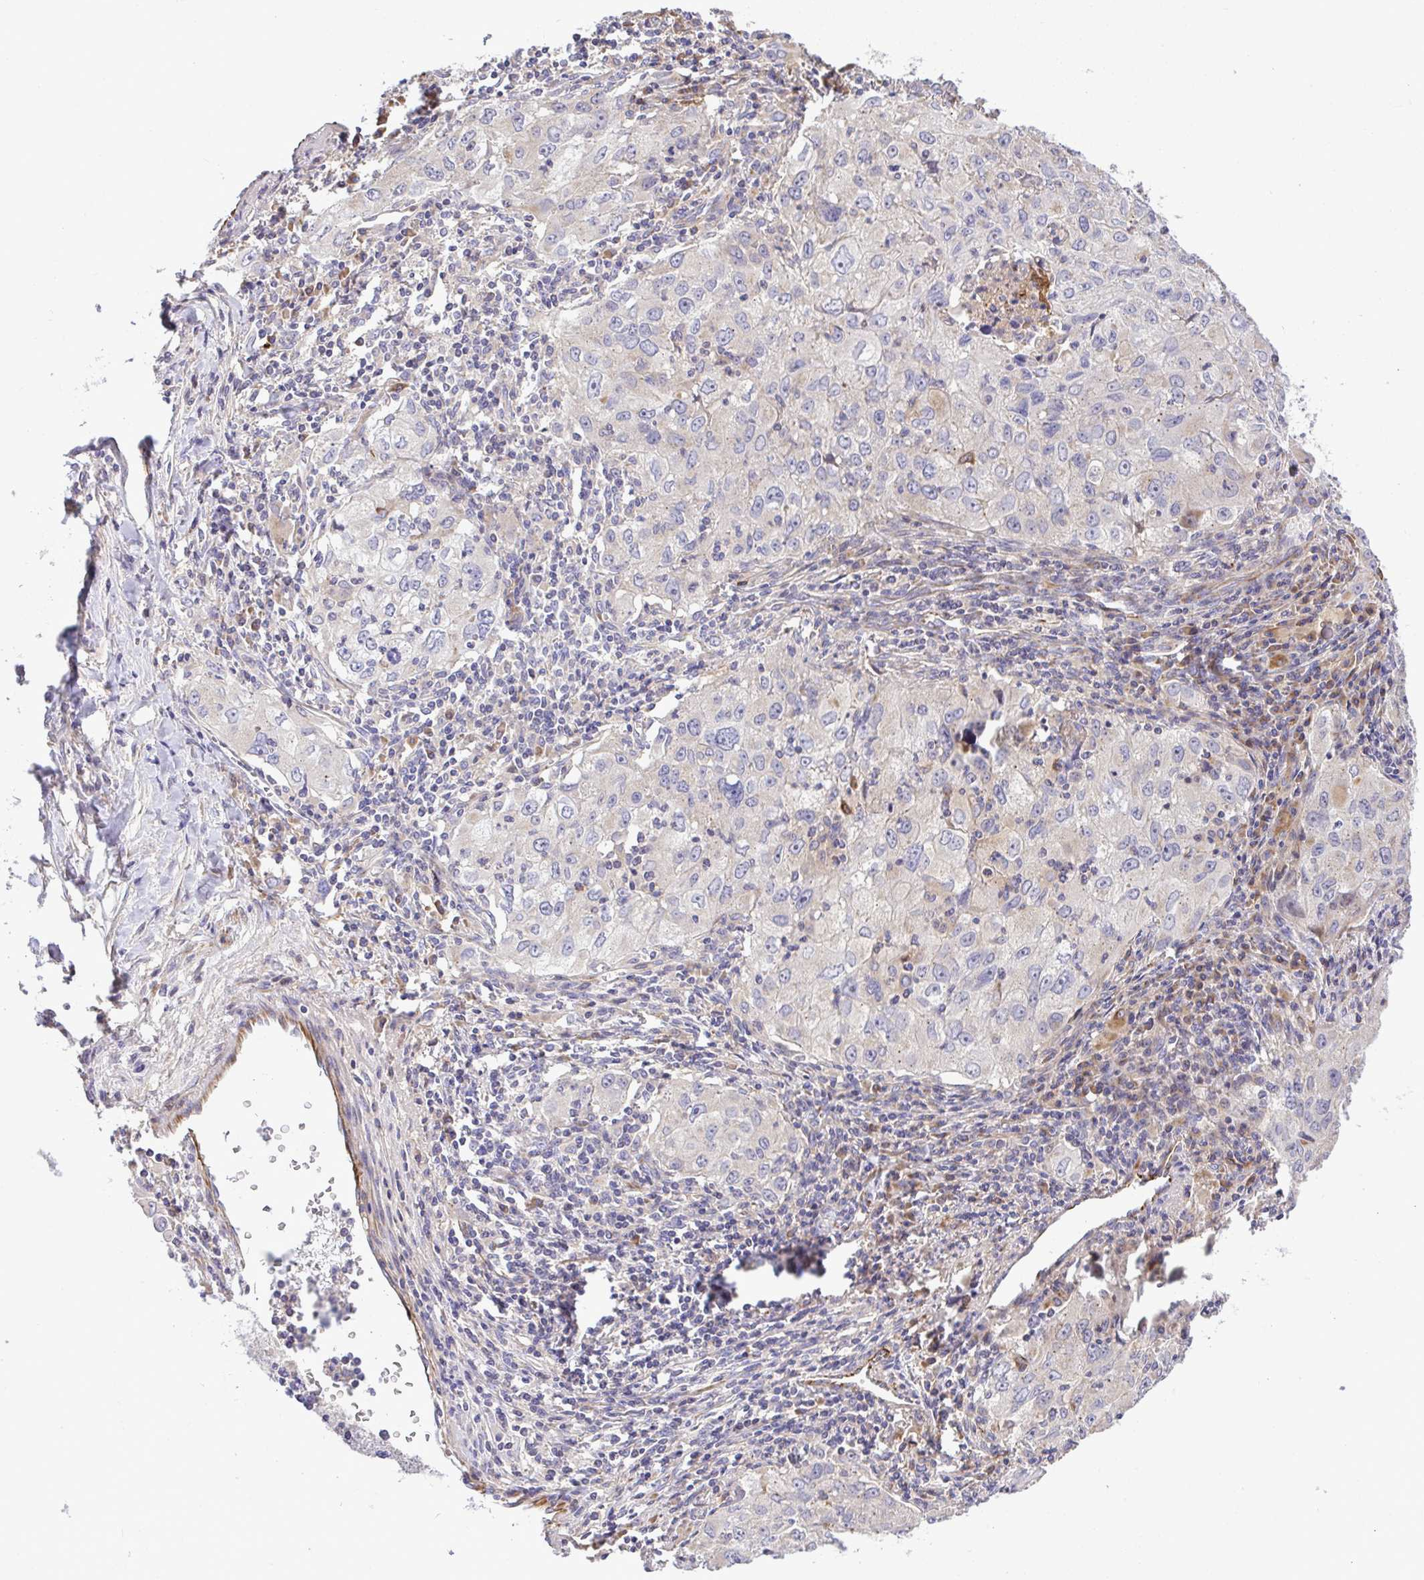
{"staining": {"intensity": "negative", "quantity": "none", "location": "none"}, "tissue": "lung cancer", "cell_type": "Tumor cells", "image_type": "cancer", "snomed": [{"axis": "morphology", "description": "Adenocarcinoma, NOS"}, {"axis": "morphology", "description": "Adenocarcinoma, metastatic, NOS"}, {"axis": "topography", "description": "Lymph node"}, {"axis": "topography", "description": "Lung"}], "caption": "An immunohistochemistry image of adenocarcinoma (lung) is shown. There is no staining in tumor cells of adenocarcinoma (lung).", "gene": "GRID2", "patient": {"sex": "female", "age": 42}}